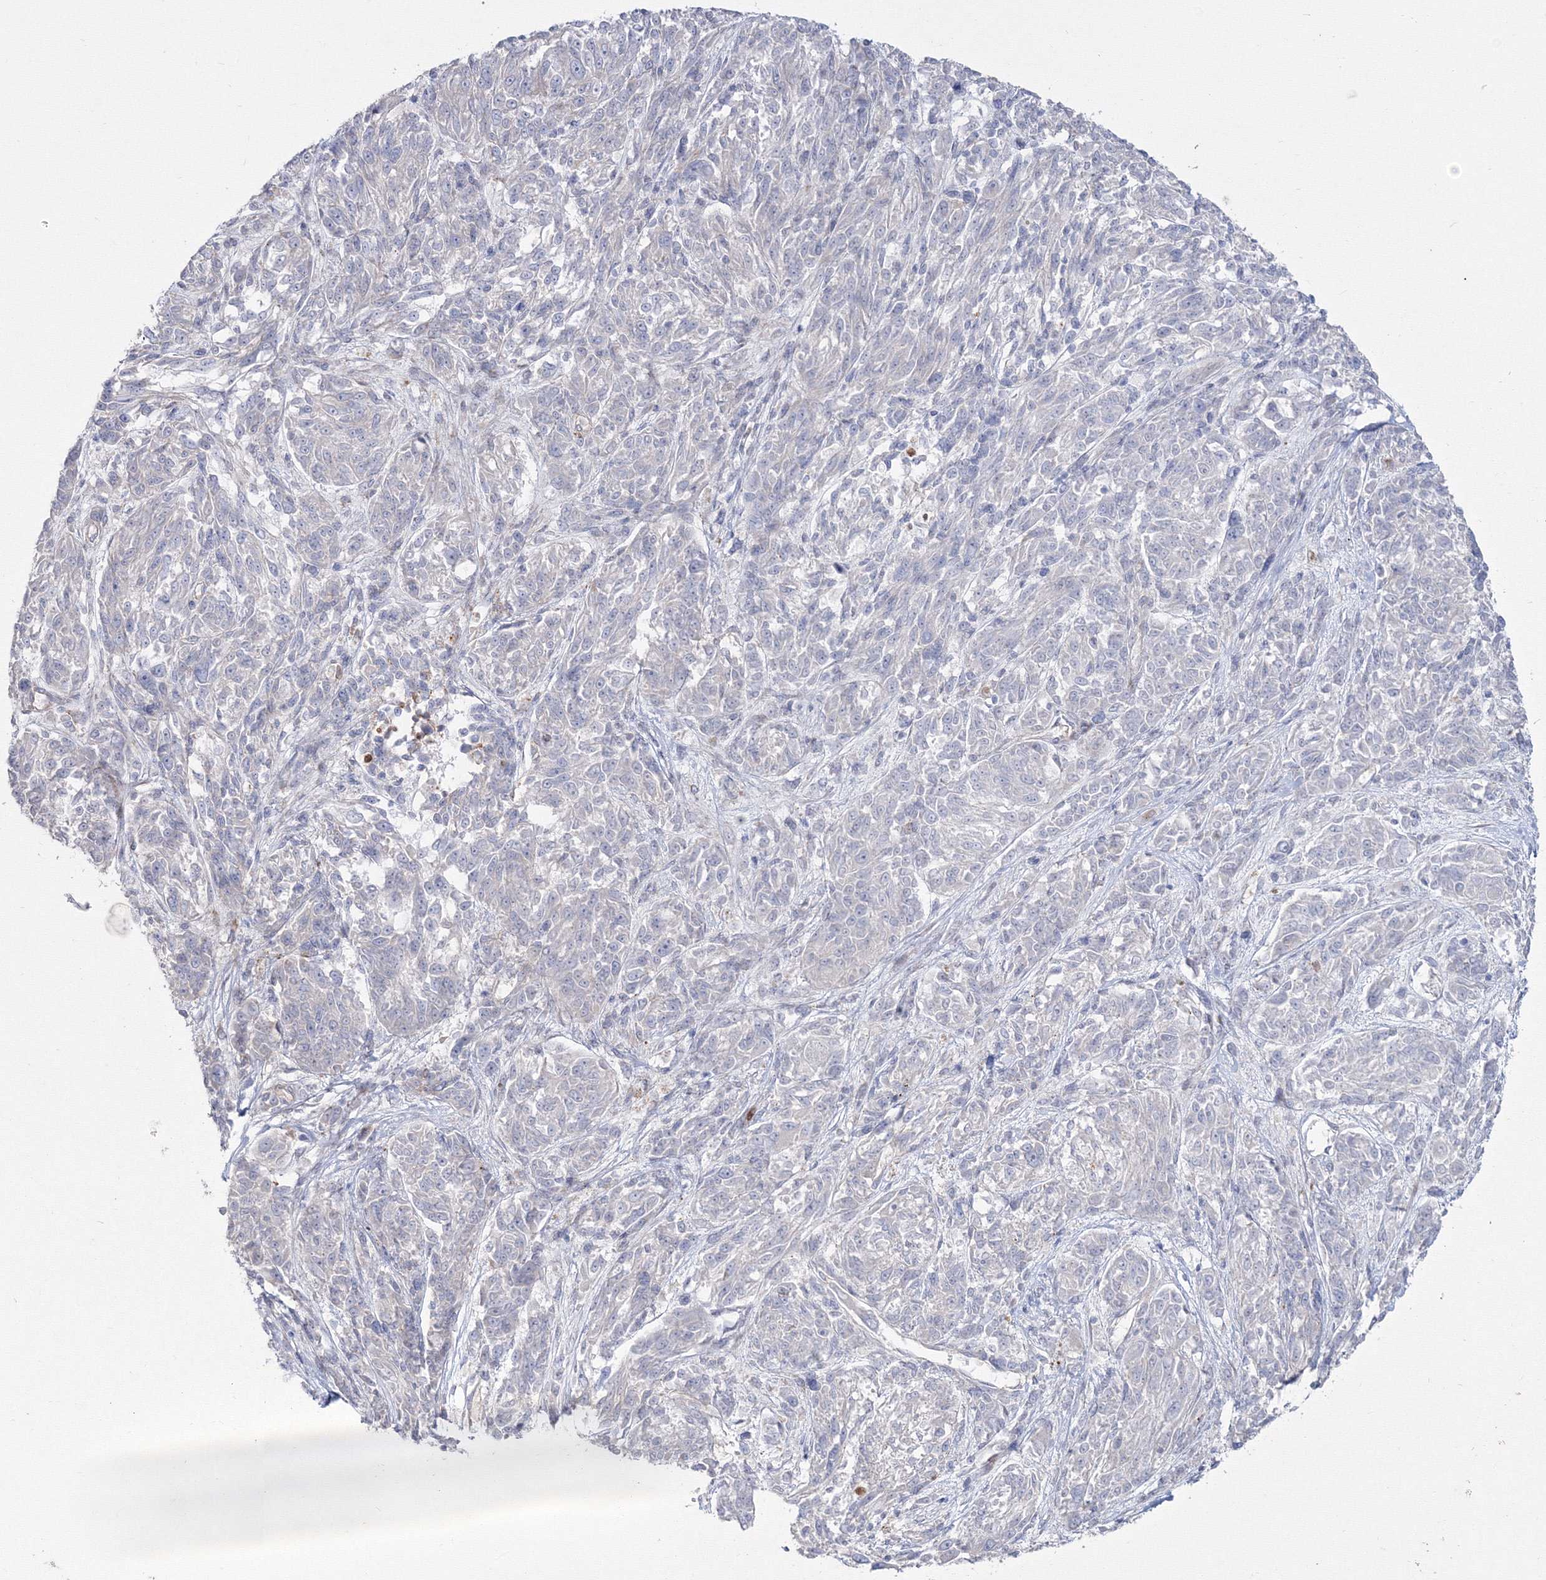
{"staining": {"intensity": "negative", "quantity": "none", "location": "none"}, "tissue": "melanoma", "cell_type": "Tumor cells", "image_type": "cancer", "snomed": [{"axis": "morphology", "description": "Malignant melanoma, NOS"}, {"axis": "topography", "description": "Skin"}], "caption": "Malignant melanoma was stained to show a protein in brown. There is no significant positivity in tumor cells.", "gene": "HYAL2", "patient": {"sex": "male", "age": 53}}